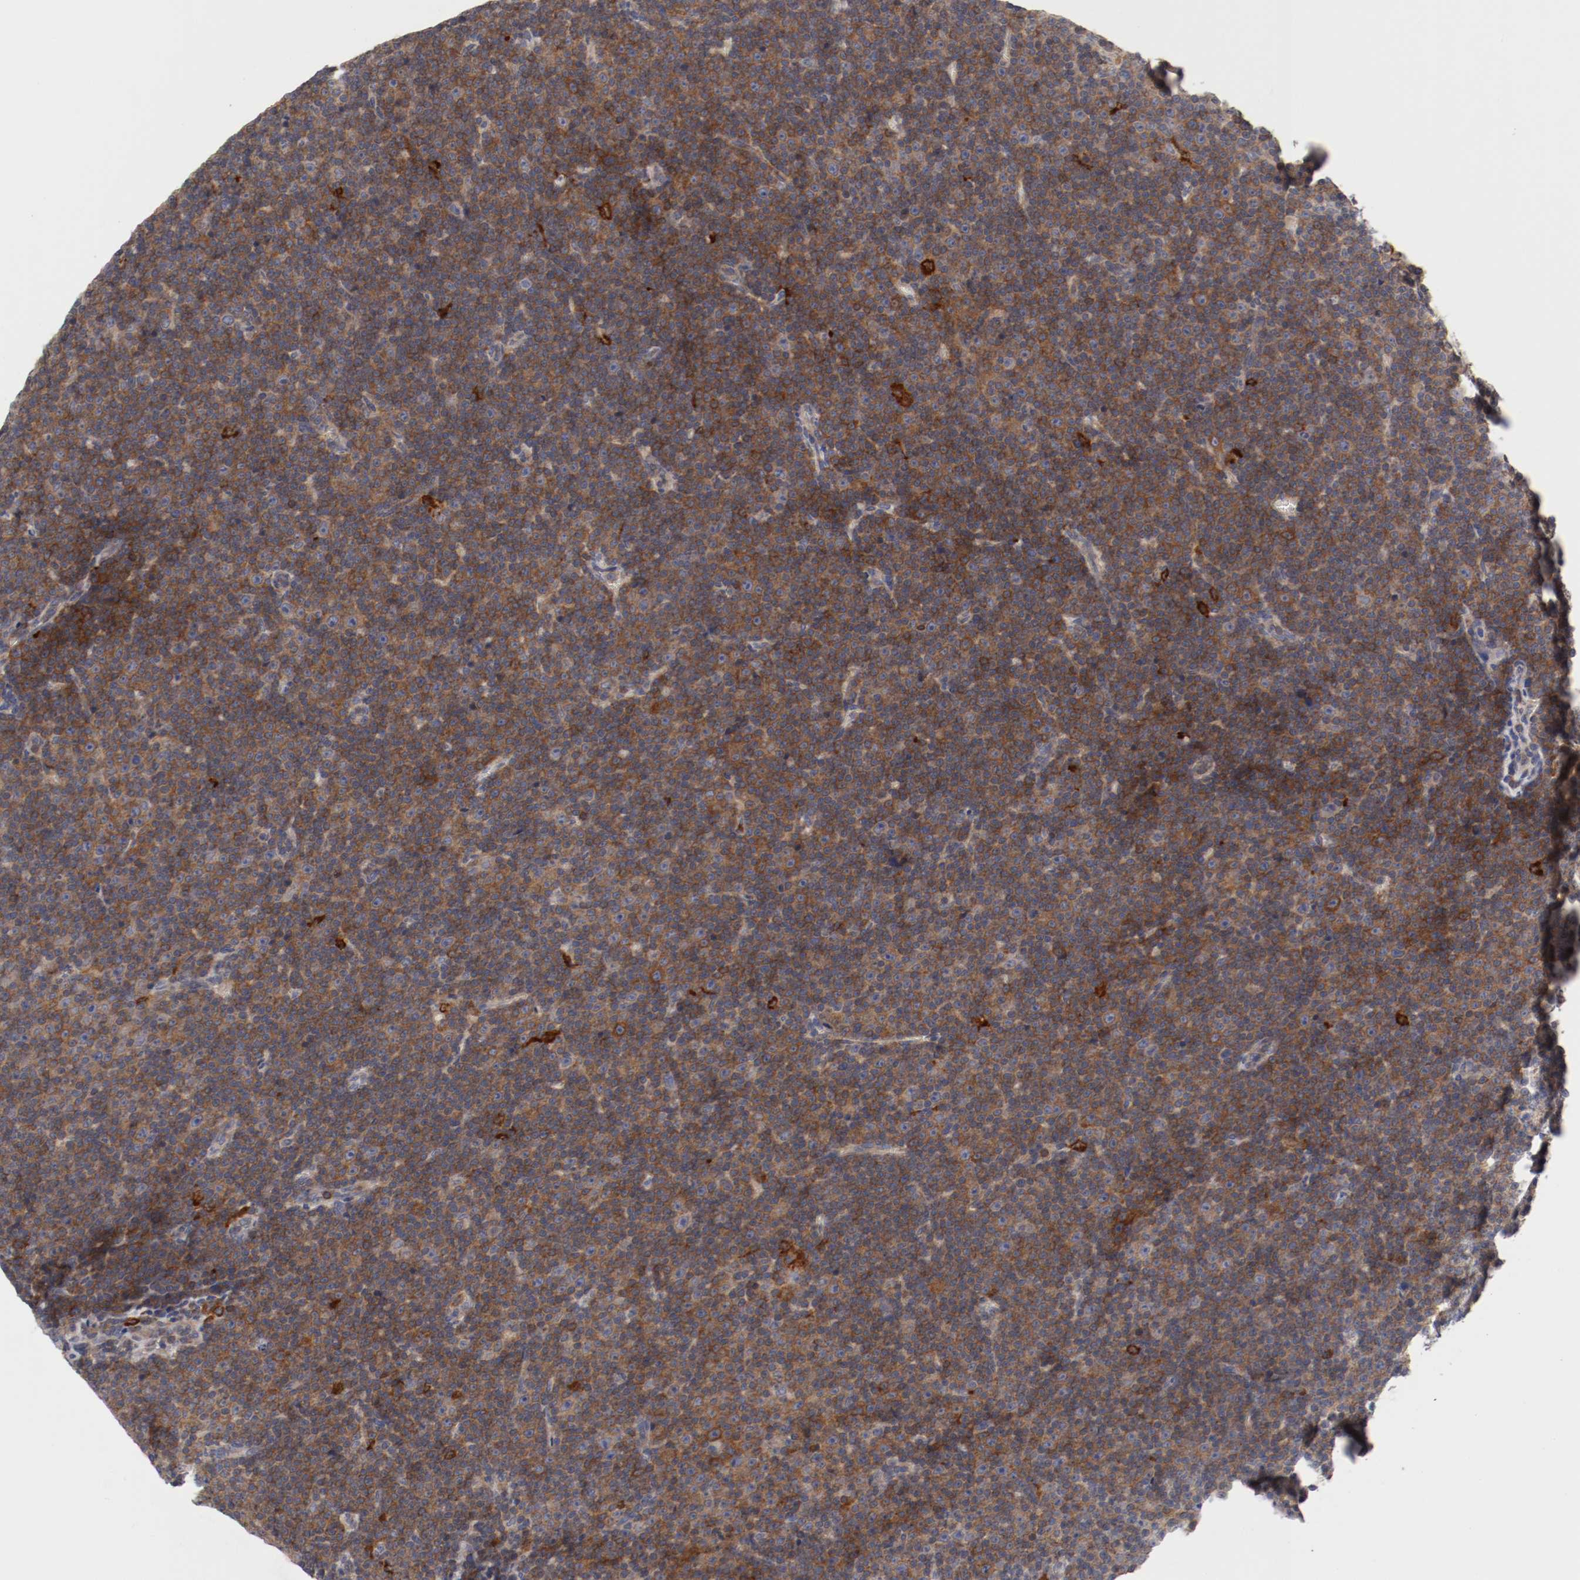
{"staining": {"intensity": "moderate", "quantity": ">75%", "location": "cytoplasmic/membranous"}, "tissue": "lymphoma", "cell_type": "Tumor cells", "image_type": "cancer", "snomed": [{"axis": "morphology", "description": "Malignant lymphoma, non-Hodgkin's type, Low grade"}, {"axis": "topography", "description": "Lymph node"}], "caption": "Malignant lymphoma, non-Hodgkin's type (low-grade) stained for a protein shows moderate cytoplasmic/membranous positivity in tumor cells. The staining was performed using DAB (3,3'-diaminobenzidine), with brown indicating positive protein expression. Nuclei are stained blue with hematoxylin.", "gene": "CBL", "patient": {"sex": "female", "age": 67}}